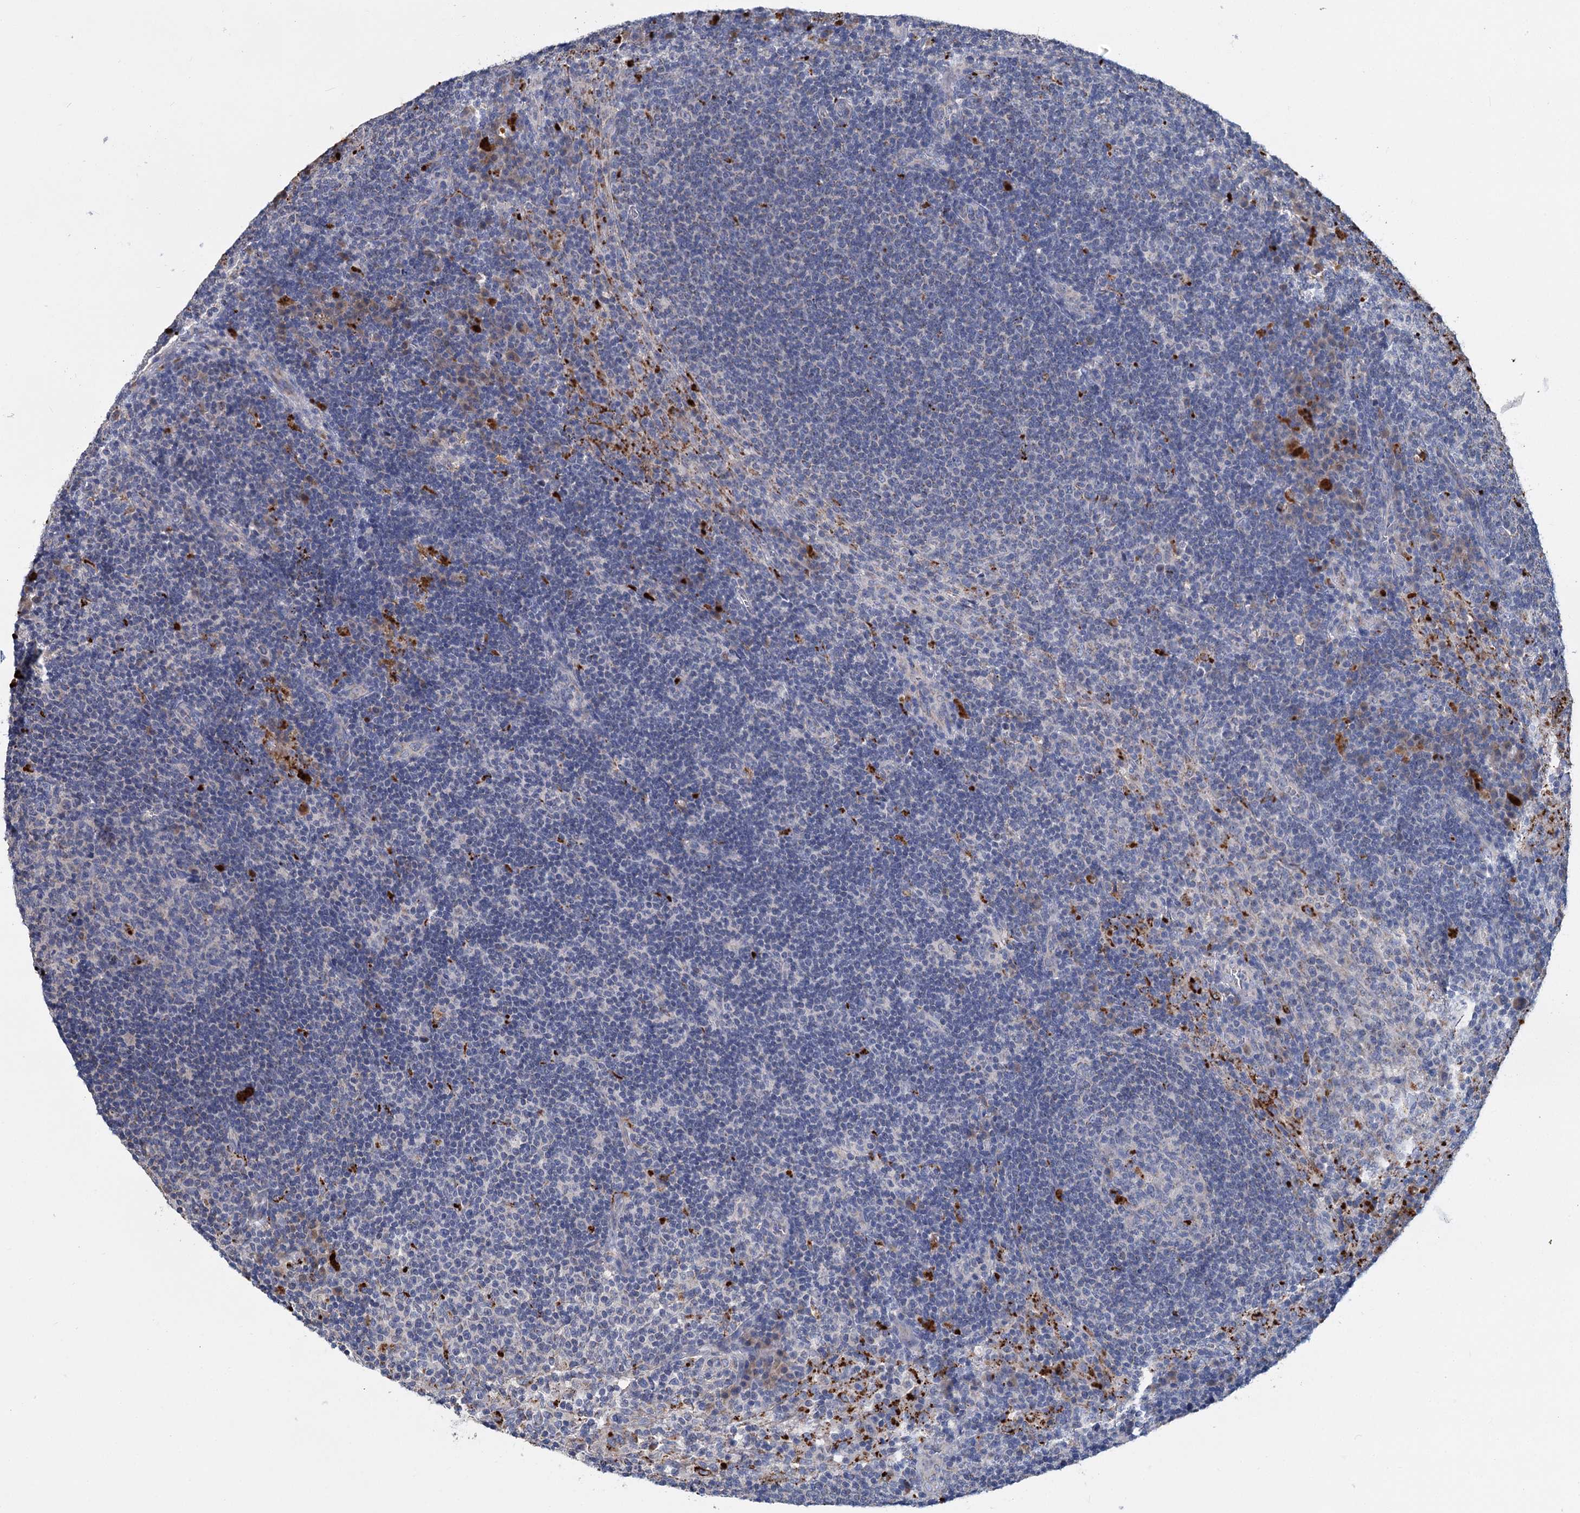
{"staining": {"intensity": "negative", "quantity": "none", "location": "none"}, "tissue": "lymph node", "cell_type": "Germinal center cells", "image_type": "normal", "snomed": [{"axis": "morphology", "description": "Normal tissue, NOS"}, {"axis": "topography", "description": "Lymph node"}], "caption": "IHC of unremarkable lymph node displays no staining in germinal center cells. Brightfield microscopy of IHC stained with DAB (brown) and hematoxylin (blue), captured at high magnification.", "gene": "ANKRD16", "patient": {"sex": "female", "age": 70}}